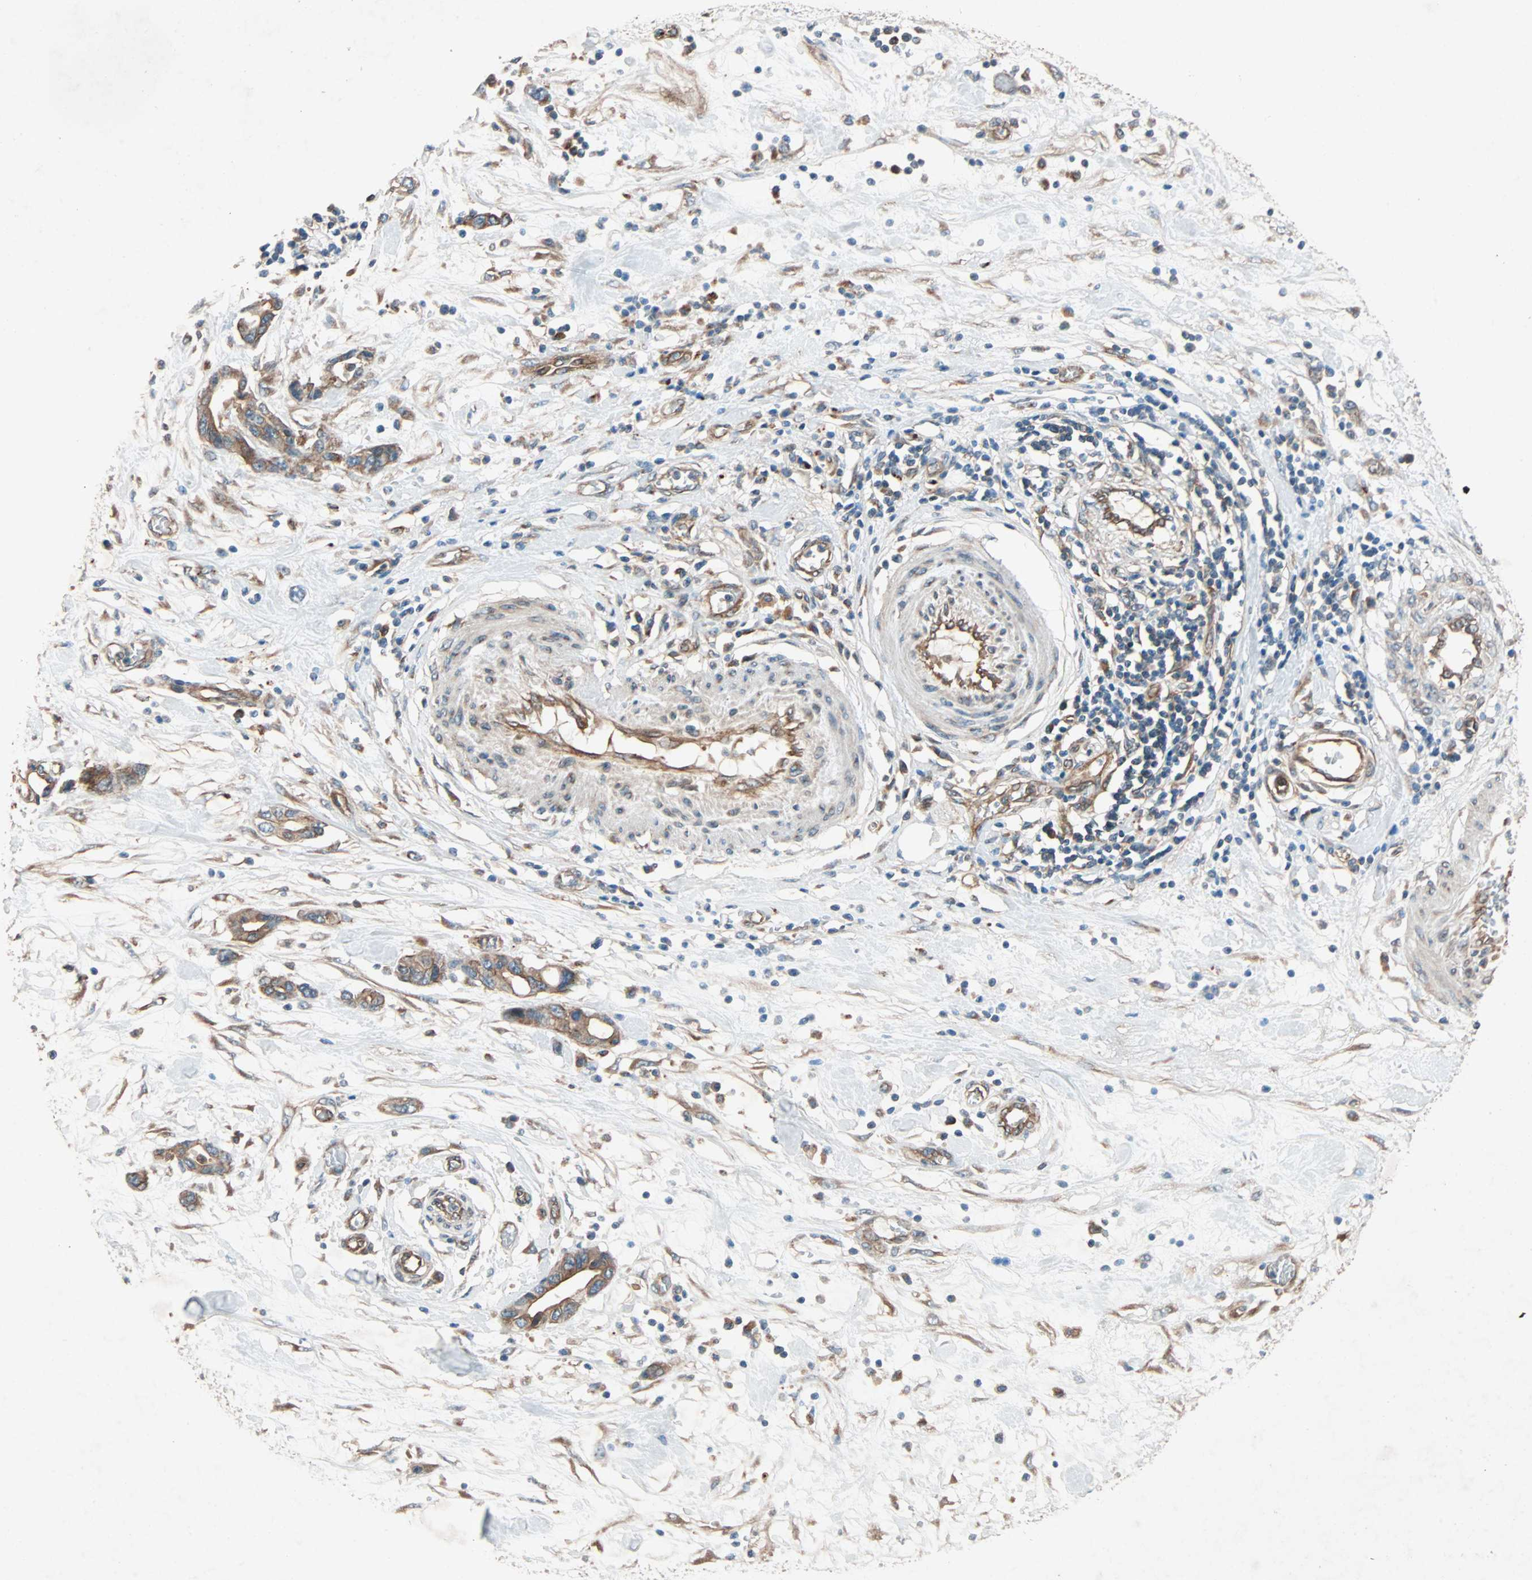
{"staining": {"intensity": "moderate", "quantity": ">75%", "location": "cytoplasmic/membranous"}, "tissue": "pancreatic cancer", "cell_type": "Tumor cells", "image_type": "cancer", "snomed": [{"axis": "morphology", "description": "Adenocarcinoma, NOS"}, {"axis": "topography", "description": "Pancreas"}], "caption": "Tumor cells reveal medium levels of moderate cytoplasmic/membranous expression in approximately >75% of cells in human pancreatic cancer (adenocarcinoma).", "gene": "PHYH", "patient": {"sex": "female", "age": 57}}